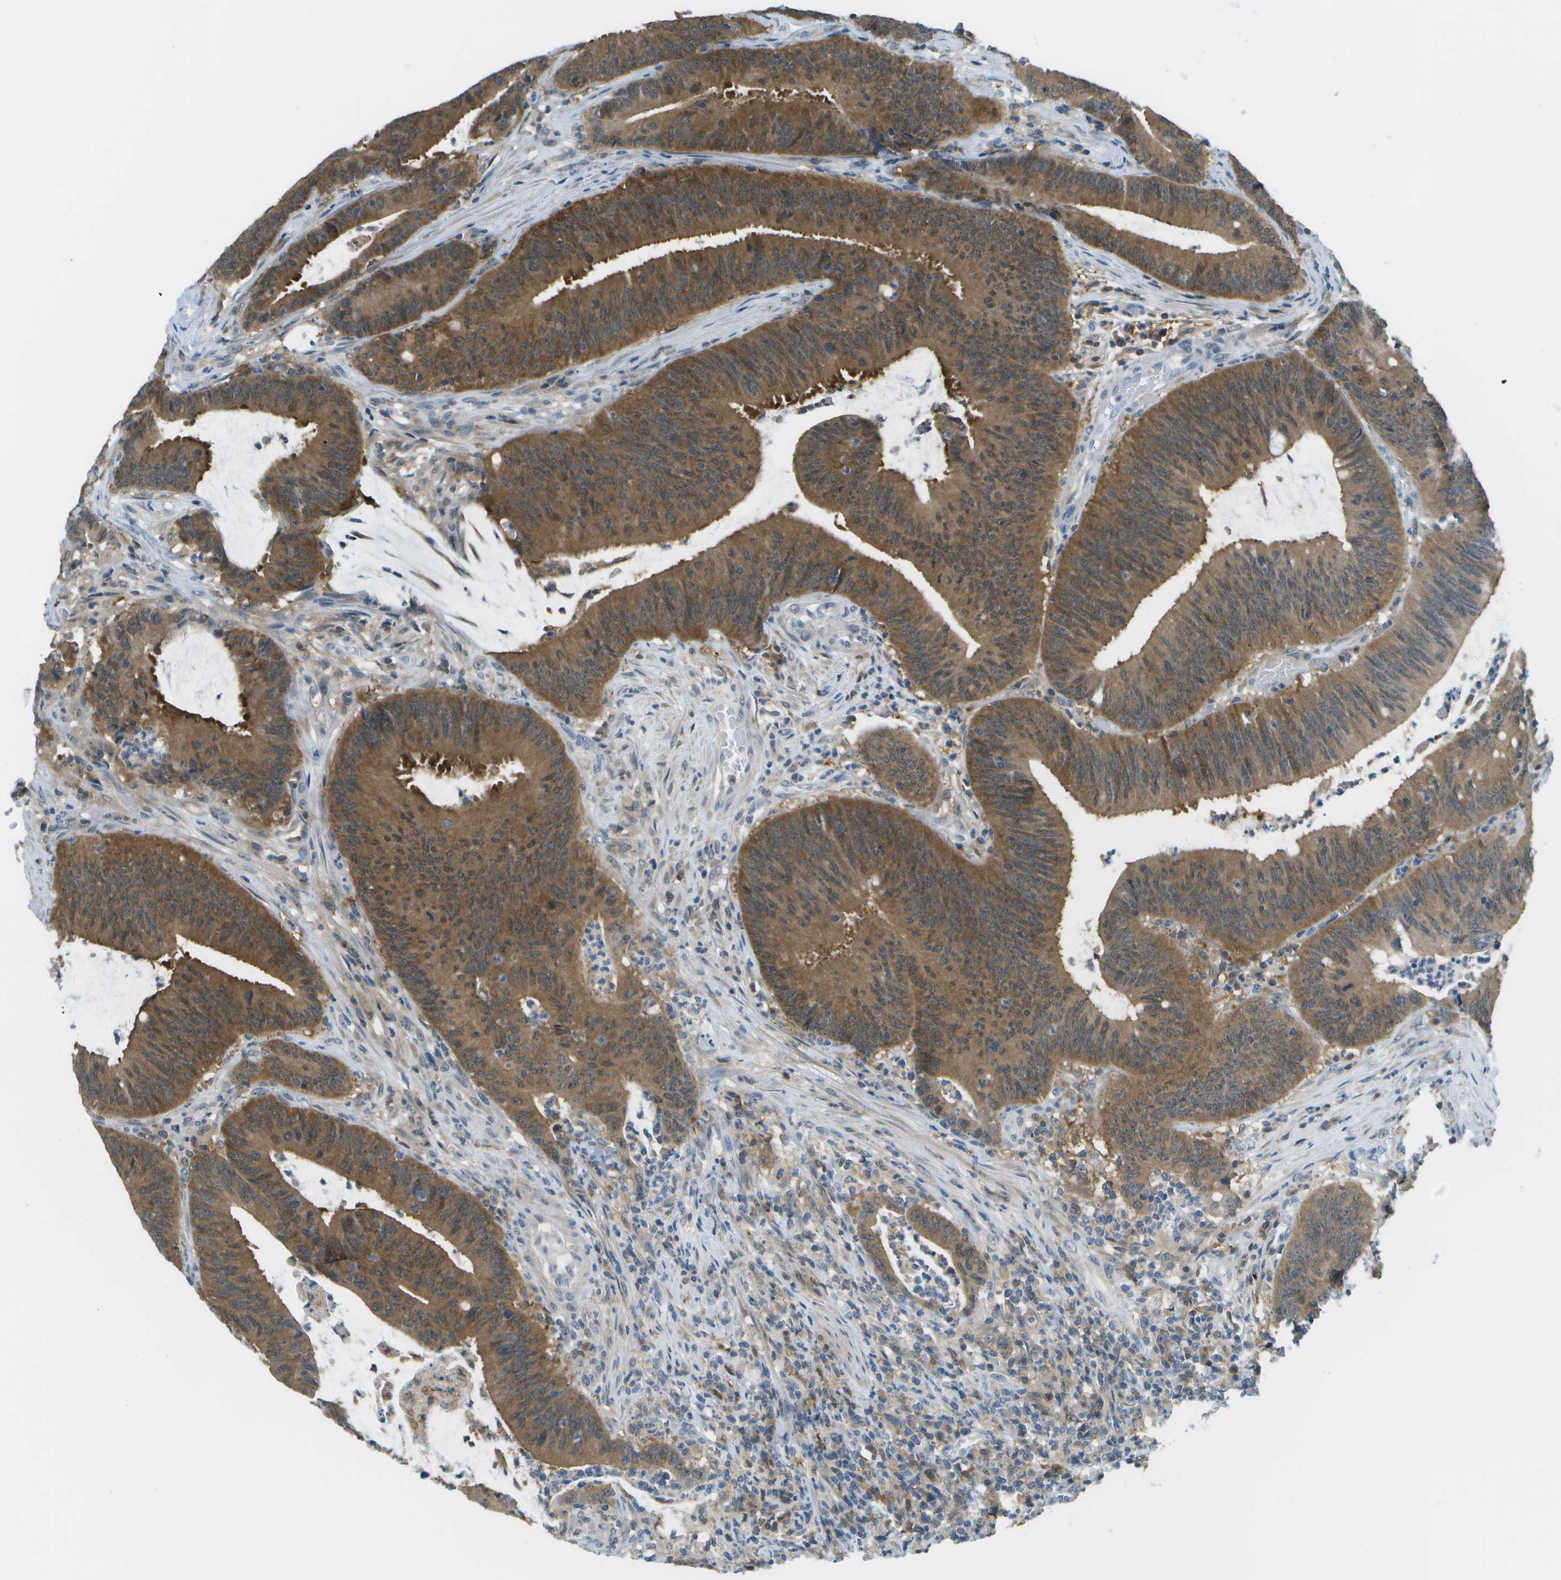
{"staining": {"intensity": "moderate", "quantity": ">75%", "location": "cytoplasmic/membranous"}, "tissue": "colorectal cancer", "cell_type": "Tumor cells", "image_type": "cancer", "snomed": [{"axis": "morphology", "description": "Normal tissue, NOS"}, {"axis": "morphology", "description": "Adenocarcinoma, NOS"}, {"axis": "topography", "description": "Rectum"}], "caption": "Immunohistochemical staining of adenocarcinoma (colorectal) exhibits medium levels of moderate cytoplasmic/membranous expression in about >75% of tumor cells.", "gene": "CDH23", "patient": {"sex": "female", "age": 66}}